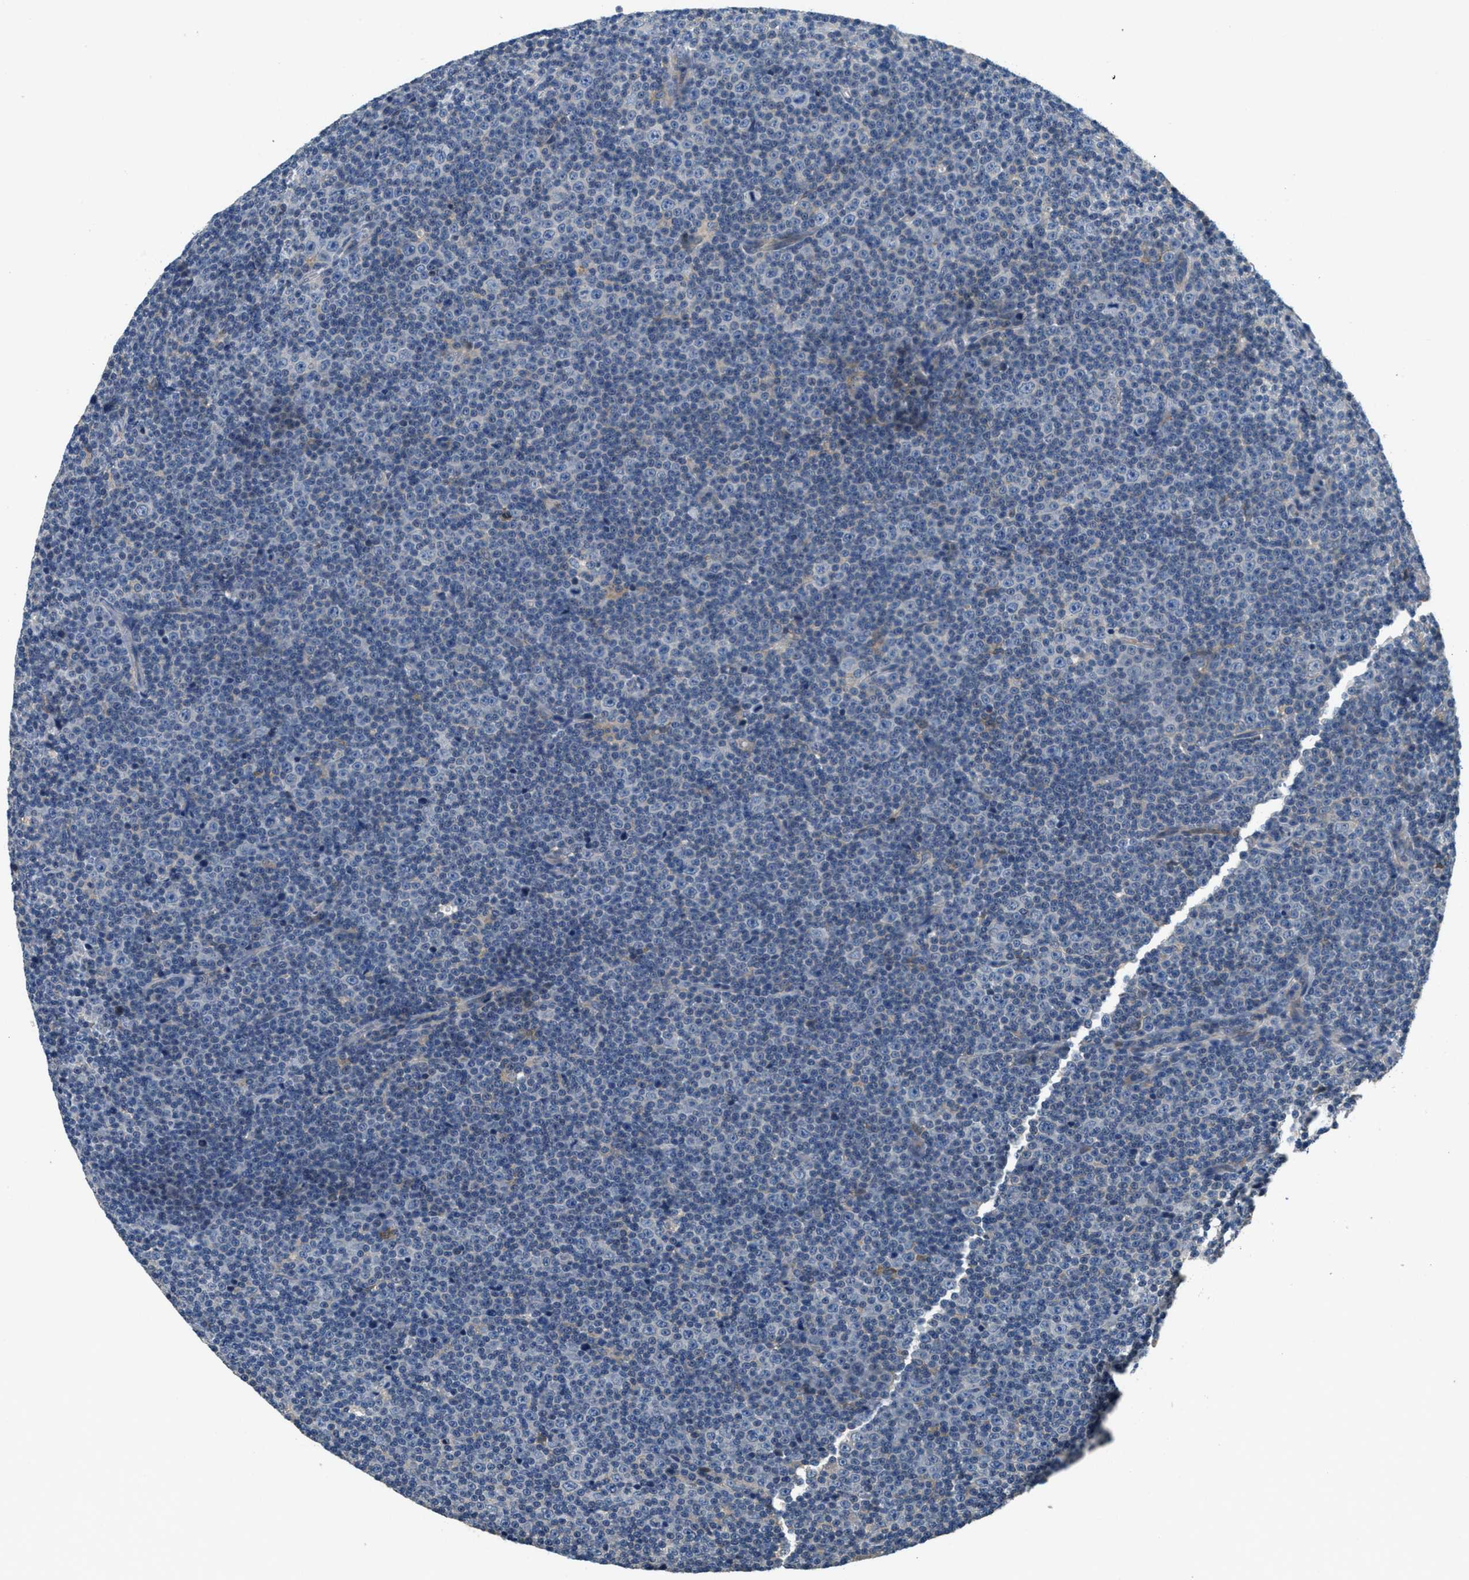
{"staining": {"intensity": "negative", "quantity": "none", "location": "none"}, "tissue": "lymphoma", "cell_type": "Tumor cells", "image_type": "cancer", "snomed": [{"axis": "morphology", "description": "Malignant lymphoma, non-Hodgkin's type, Low grade"}, {"axis": "topography", "description": "Lymph node"}], "caption": "IHC histopathology image of human low-grade malignant lymphoma, non-Hodgkin's type stained for a protein (brown), which exhibits no staining in tumor cells.", "gene": "DGKE", "patient": {"sex": "female", "age": 67}}